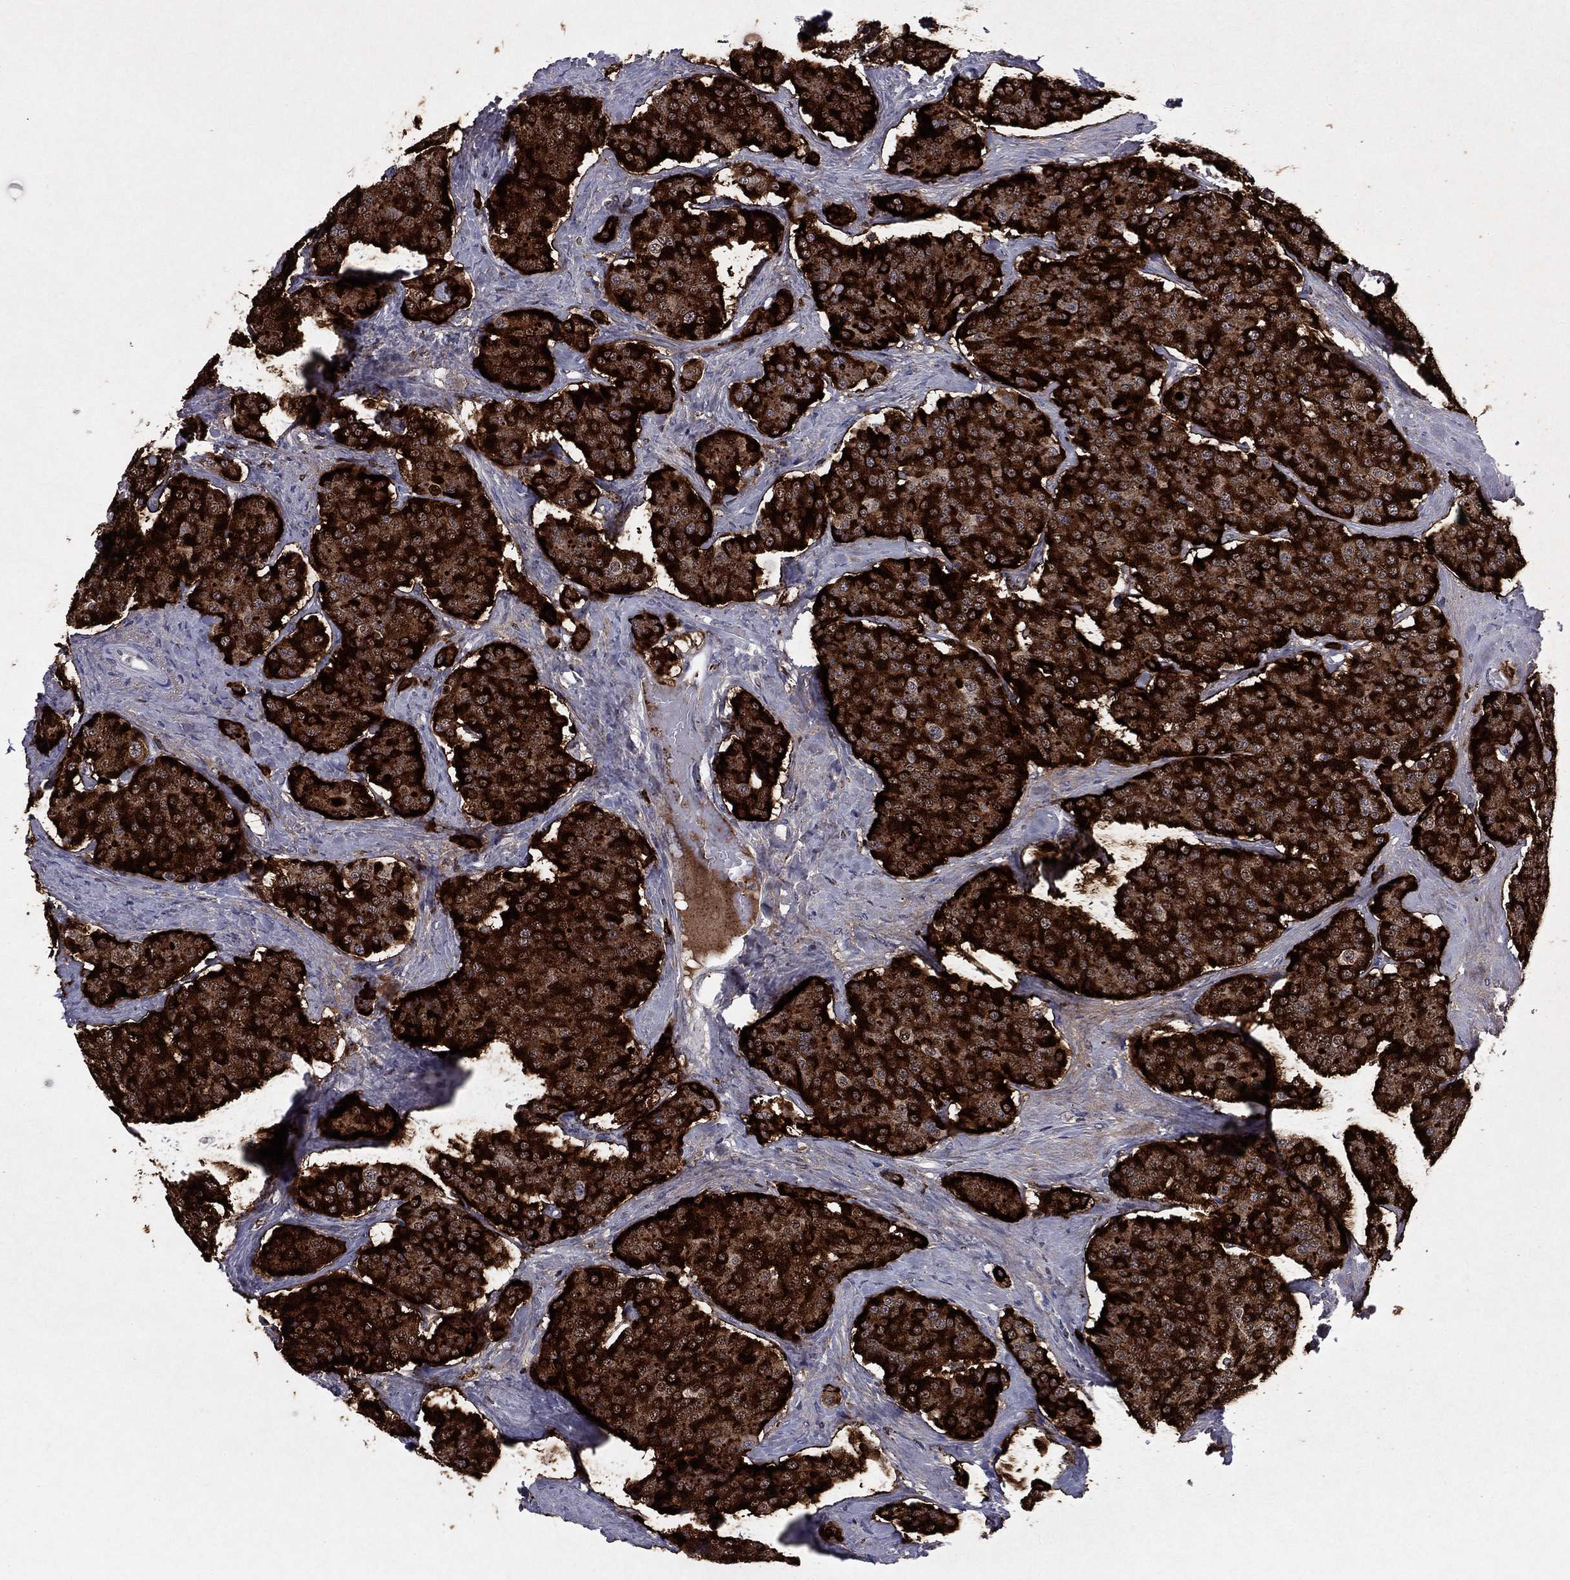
{"staining": {"intensity": "strong", "quantity": ">75%", "location": "cytoplasmic/membranous"}, "tissue": "carcinoid", "cell_type": "Tumor cells", "image_type": "cancer", "snomed": [{"axis": "morphology", "description": "Carcinoid, malignant, NOS"}, {"axis": "topography", "description": "Small intestine"}], "caption": "Protein staining of carcinoid tissue shows strong cytoplasmic/membranous expression in approximately >75% of tumor cells.", "gene": "ECM1", "patient": {"sex": "female", "age": 58}}